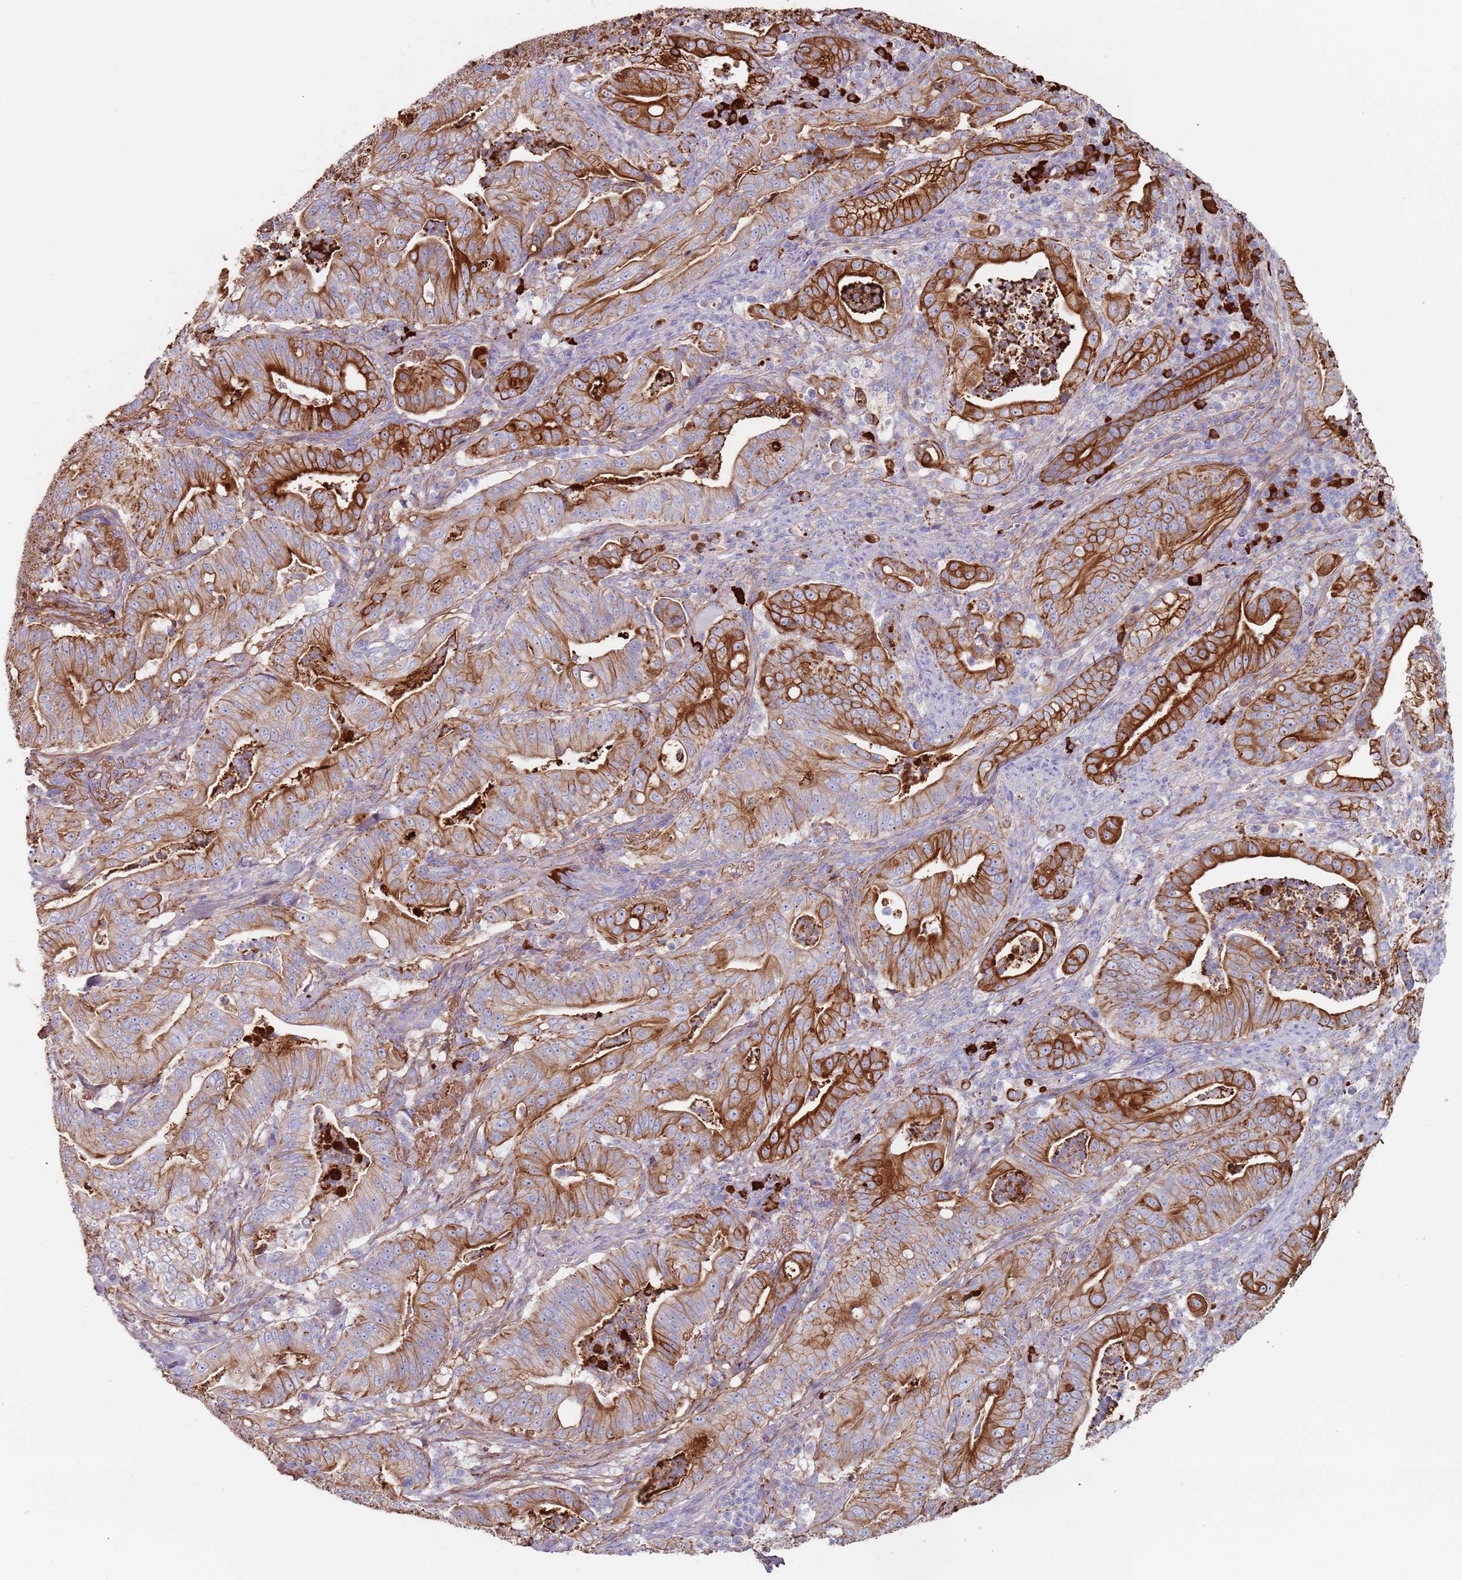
{"staining": {"intensity": "strong", "quantity": "25%-75%", "location": "cytoplasmic/membranous"}, "tissue": "pancreatic cancer", "cell_type": "Tumor cells", "image_type": "cancer", "snomed": [{"axis": "morphology", "description": "Adenocarcinoma, NOS"}, {"axis": "topography", "description": "Pancreas"}], "caption": "DAB immunohistochemical staining of pancreatic cancer shows strong cytoplasmic/membranous protein staining in approximately 25%-75% of tumor cells. The protein of interest is stained brown, and the nuclei are stained in blue (DAB IHC with brightfield microscopy, high magnification).", "gene": "CYSLTR2", "patient": {"sex": "male", "age": 71}}